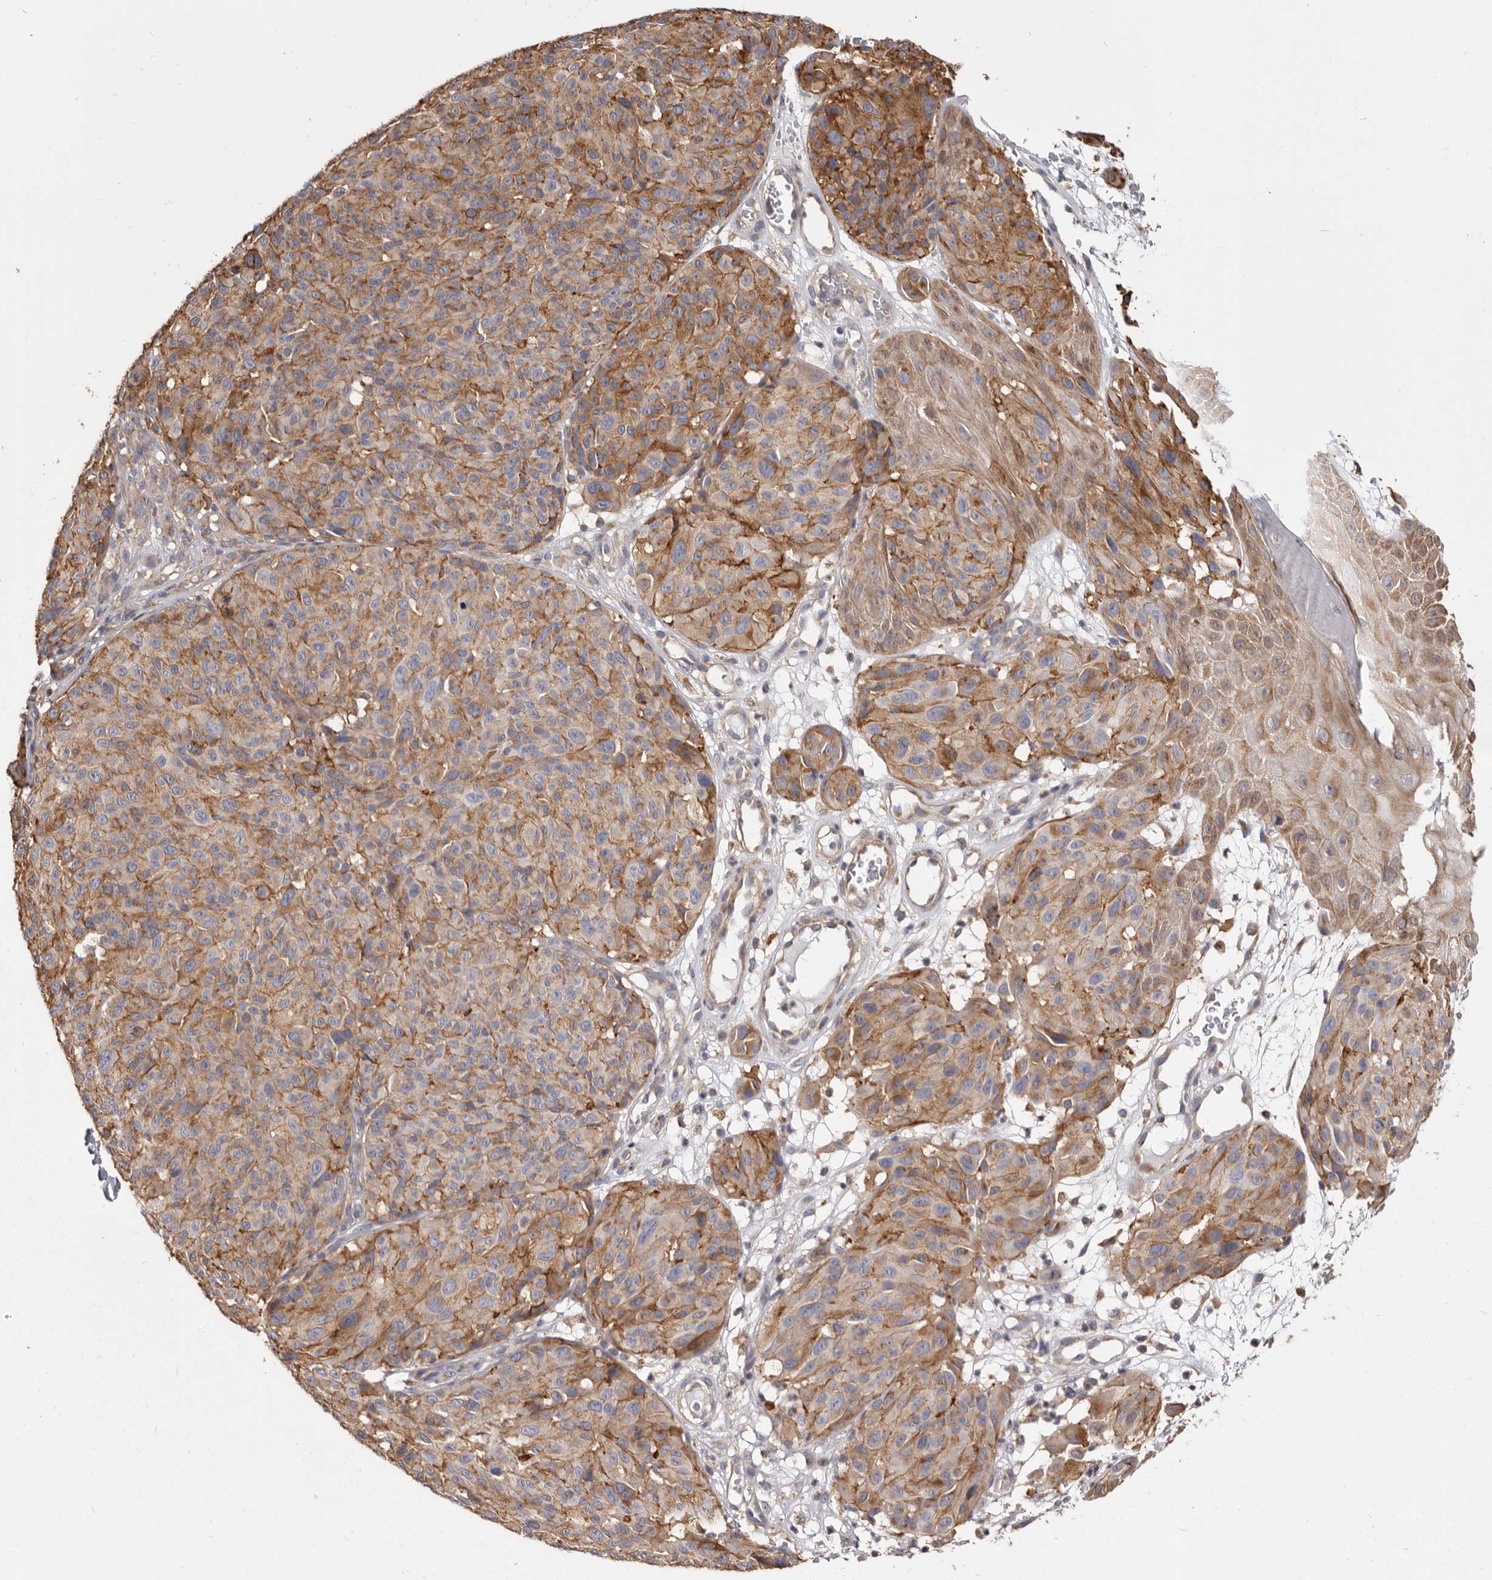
{"staining": {"intensity": "moderate", "quantity": ">75%", "location": "cytoplasmic/membranous"}, "tissue": "melanoma", "cell_type": "Tumor cells", "image_type": "cancer", "snomed": [{"axis": "morphology", "description": "Malignant melanoma, NOS"}, {"axis": "topography", "description": "Skin"}], "caption": "Melanoma stained with a brown dye displays moderate cytoplasmic/membranous positive expression in about >75% of tumor cells.", "gene": "TPD52", "patient": {"sex": "male", "age": 83}}